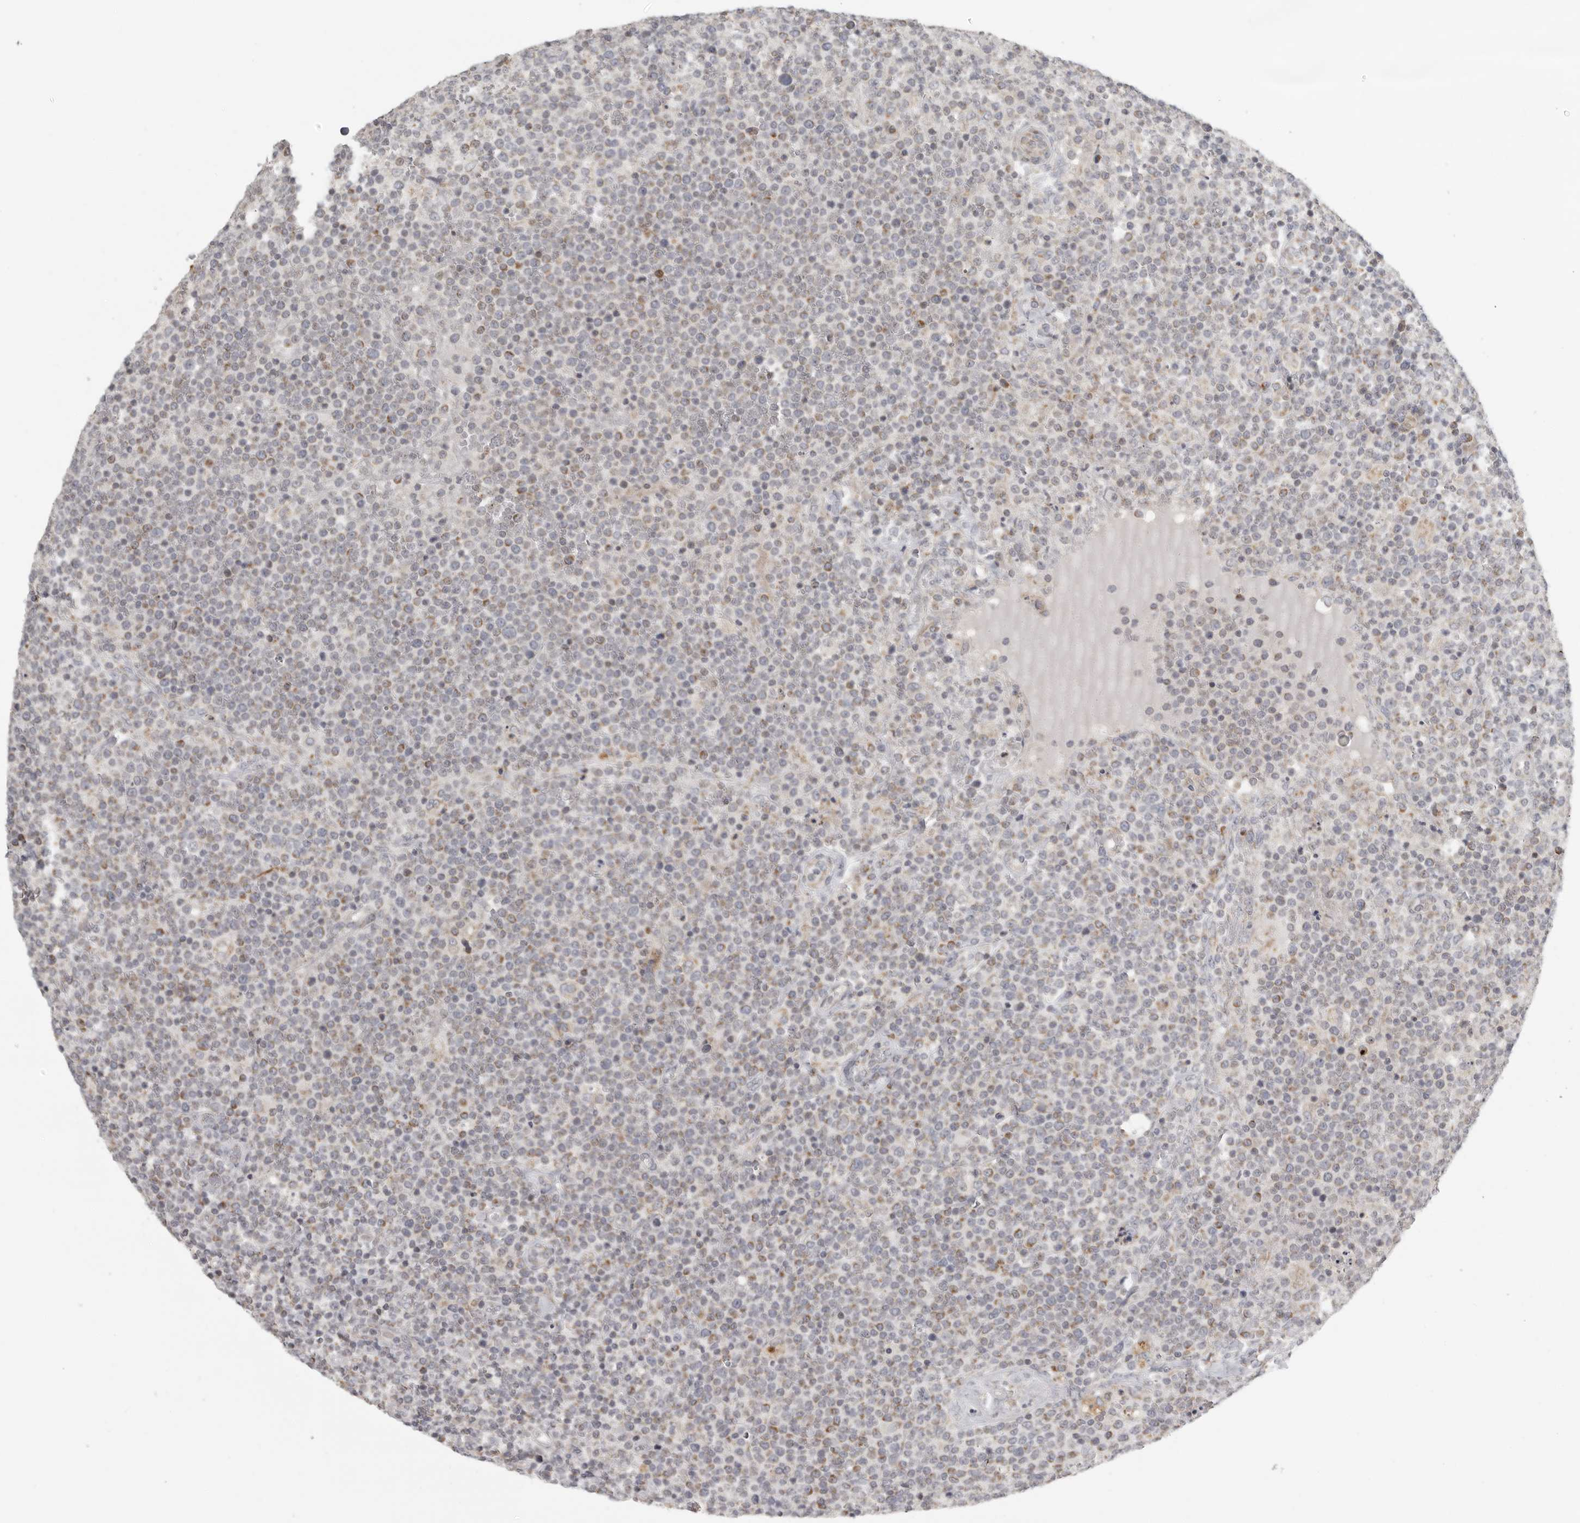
{"staining": {"intensity": "moderate", "quantity": "<25%", "location": "cytoplasmic/membranous"}, "tissue": "lymphoma", "cell_type": "Tumor cells", "image_type": "cancer", "snomed": [{"axis": "morphology", "description": "Malignant lymphoma, non-Hodgkin's type, High grade"}, {"axis": "topography", "description": "Lymph node"}], "caption": "IHC image of lymphoma stained for a protein (brown), which shows low levels of moderate cytoplasmic/membranous positivity in about <25% of tumor cells.", "gene": "RXFP3", "patient": {"sex": "male", "age": 61}}